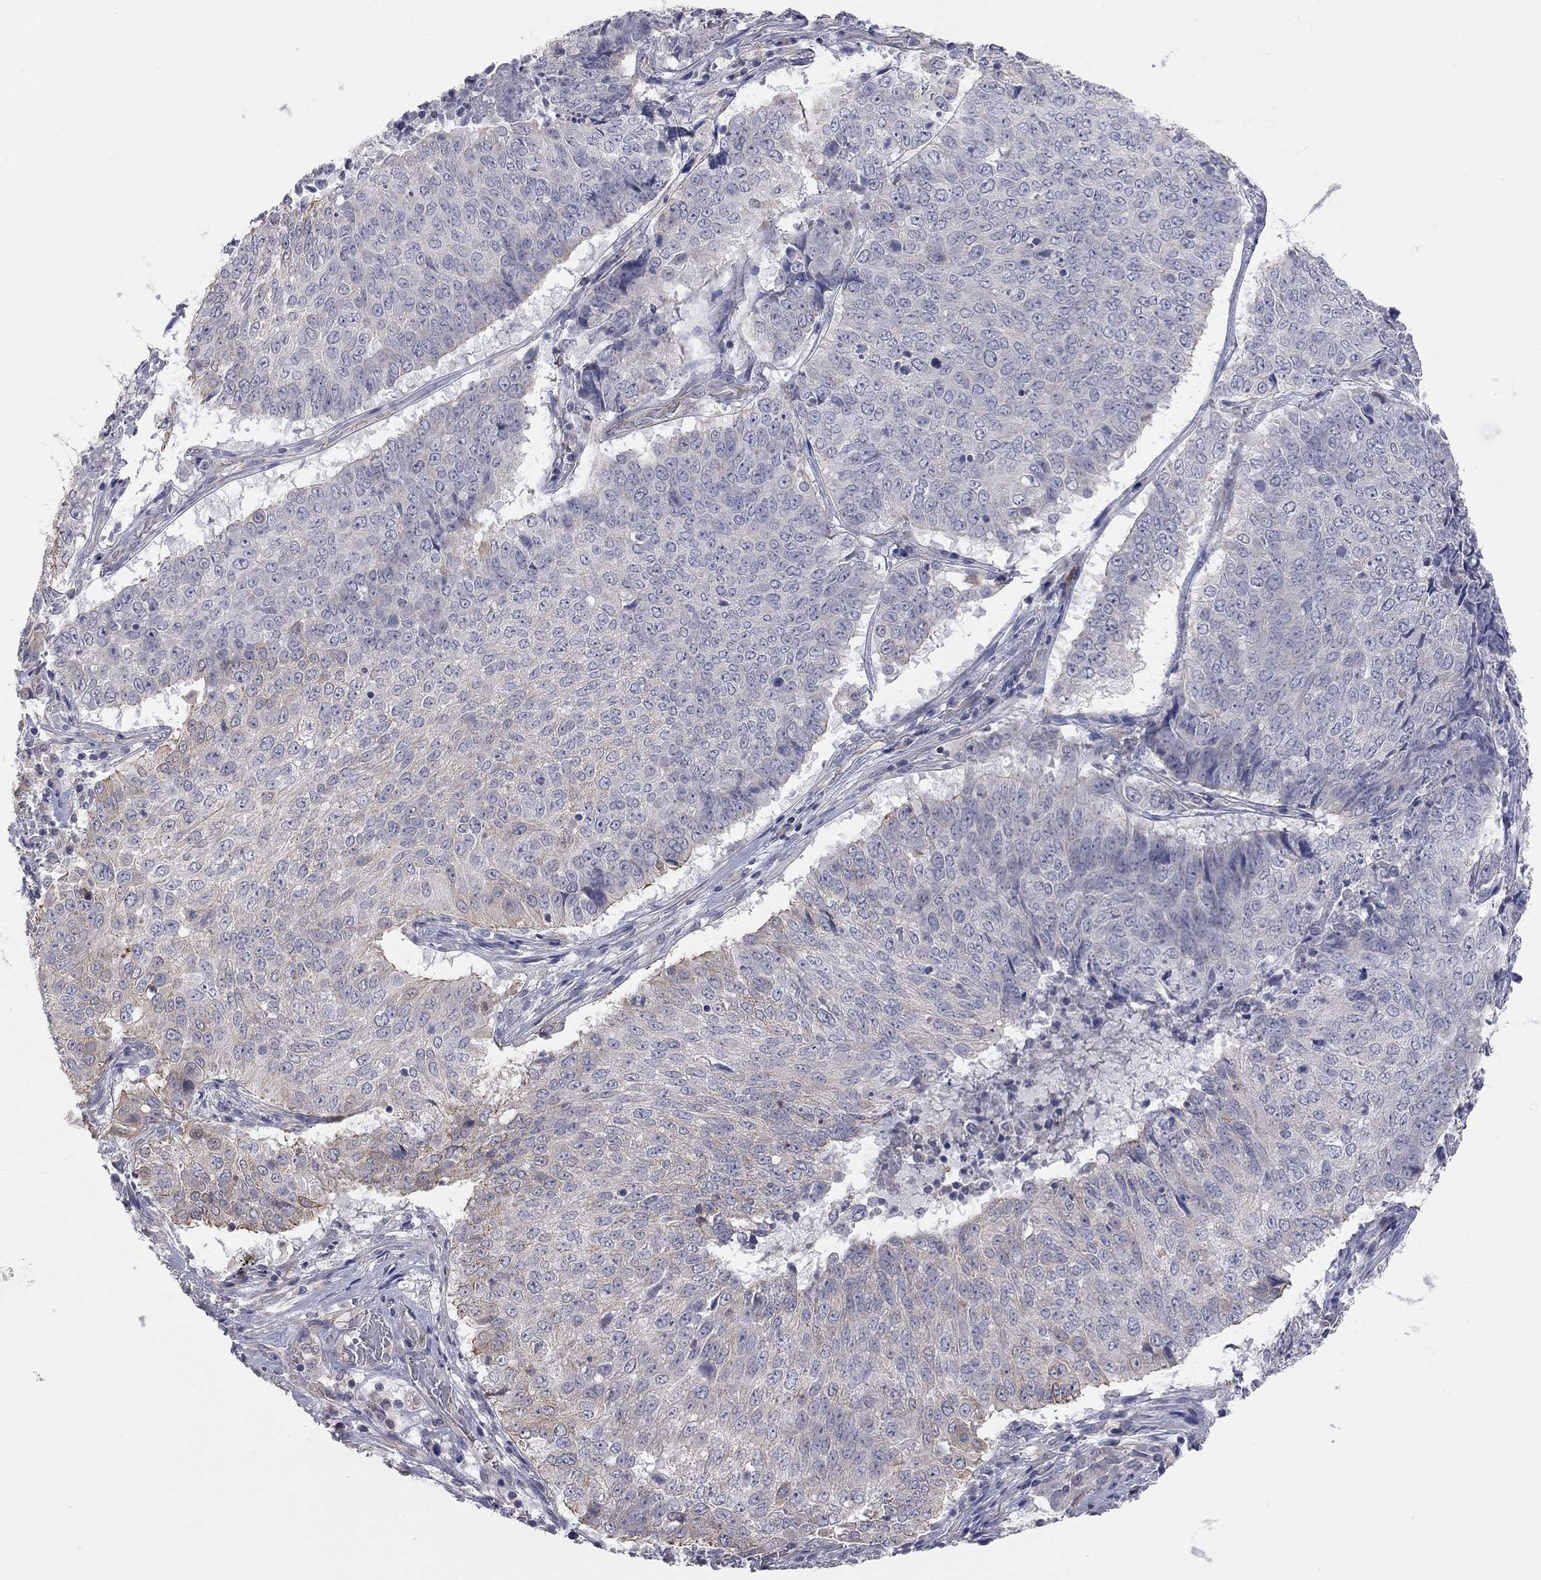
{"staining": {"intensity": "weak", "quantity": "<25%", "location": "cytoplasmic/membranous"}, "tissue": "lung cancer", "cell_type": "Tumor cells", "image_type": "cancer", "snomed": [{"axis": "morphology", "description": "Squamous cell carcinoma, NOS"}, {"axis": "topography", "description": "Lung"}], "caption": "A photomicrograph of lung cancer stained for a protein shows no brown staining in tumor cells.", "gene": "KCNB1", "patient": {"sex": "male", "age": 64}}